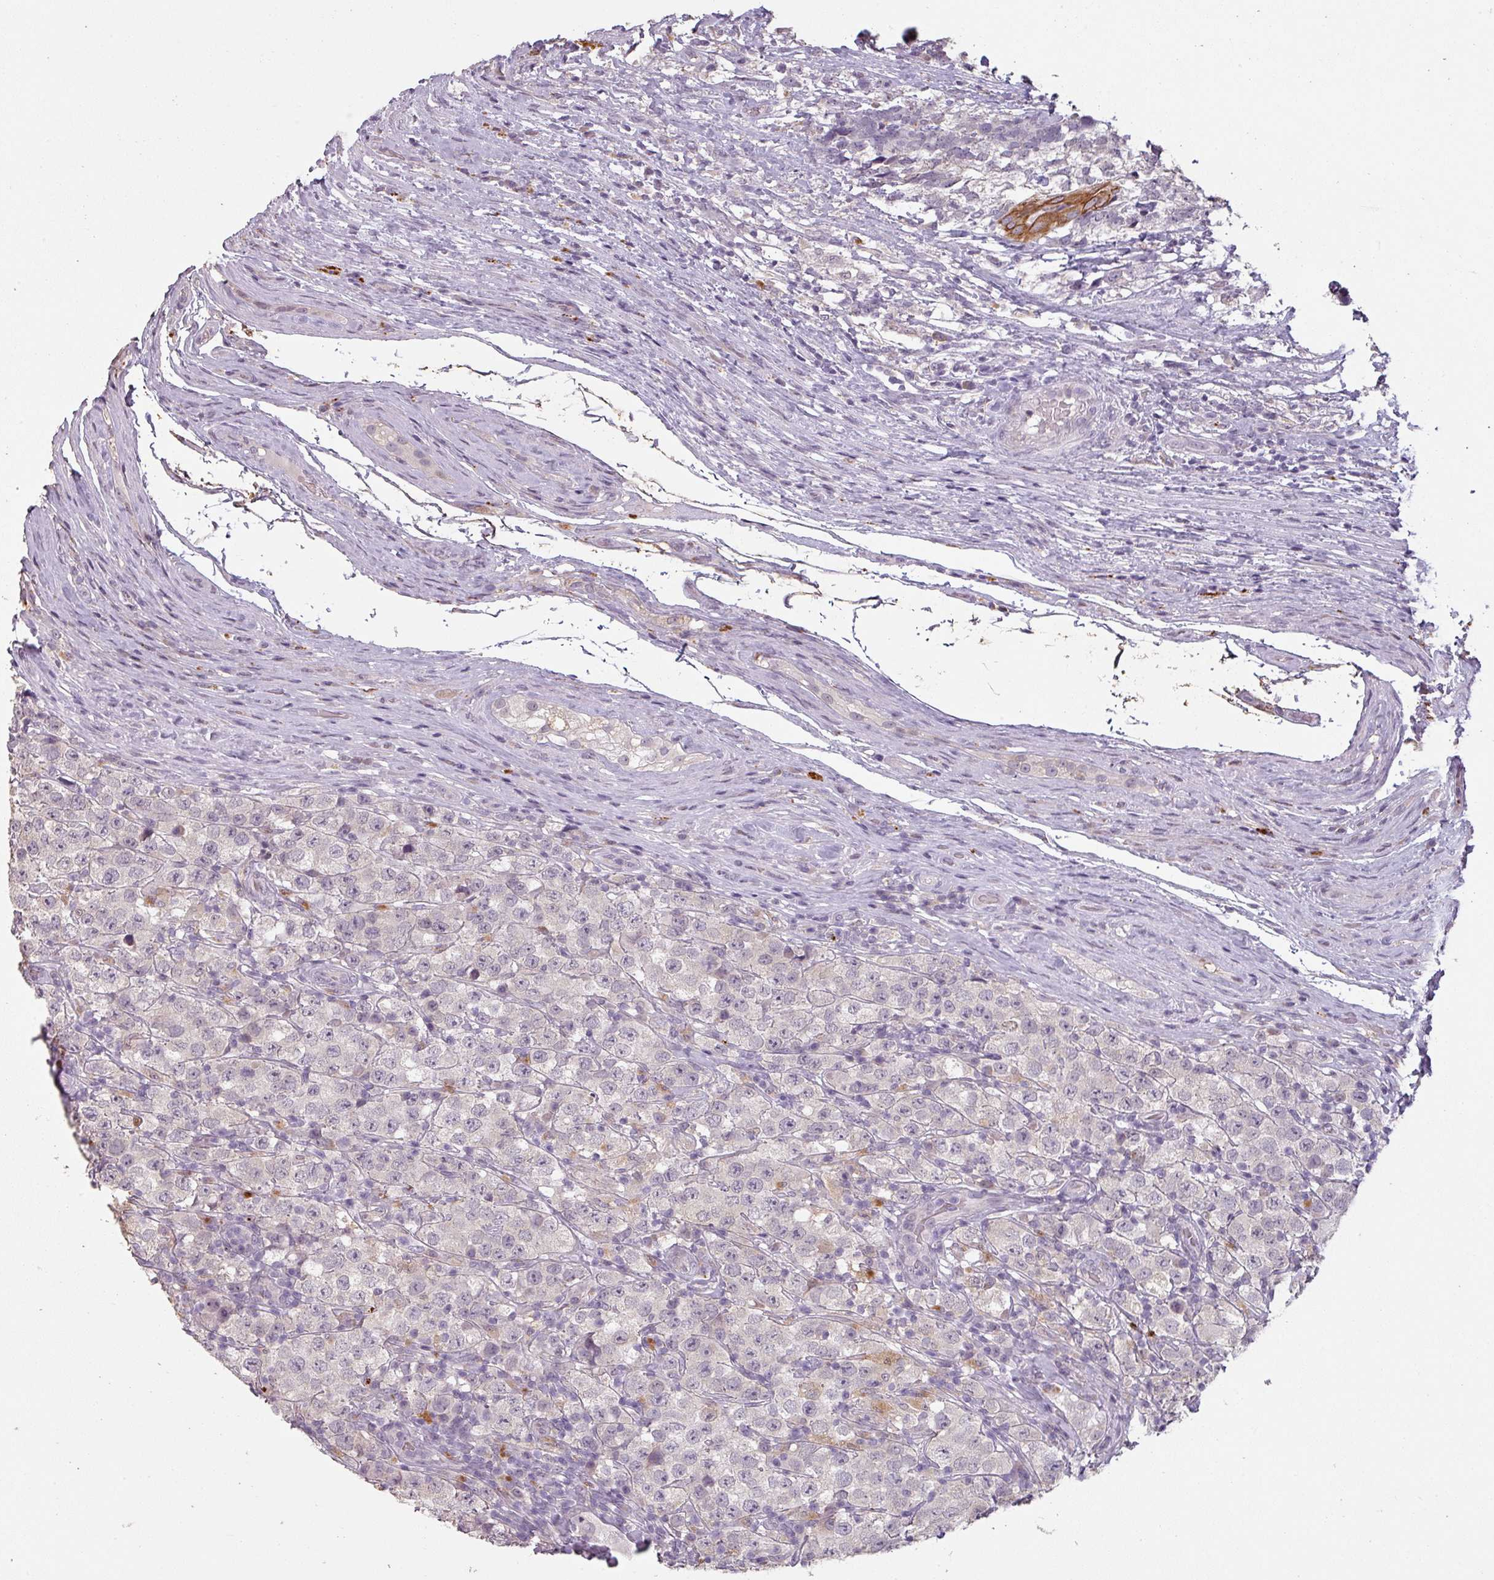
{"staining": {"intensity": "negative", "quantity": "none", "location": "none"}, "tissue": "testis cancer", "cell_type": "Tumor cells", "image_type": "cancer", "snomed": [{"axis": "morphology", "description": "Seminoma, NOS"}, {"axis": "morphology", "description": "Carcinoma, Embryonal, NOS"}, {"axis": "topography", "description": "Testis"}], "caption": "Histopathology image shows no significant protein expression in tumor cells of embryonal carcinoma (testis).", "gene": "LYPLA1", "patient": {"sex": "male", "age": 41}}